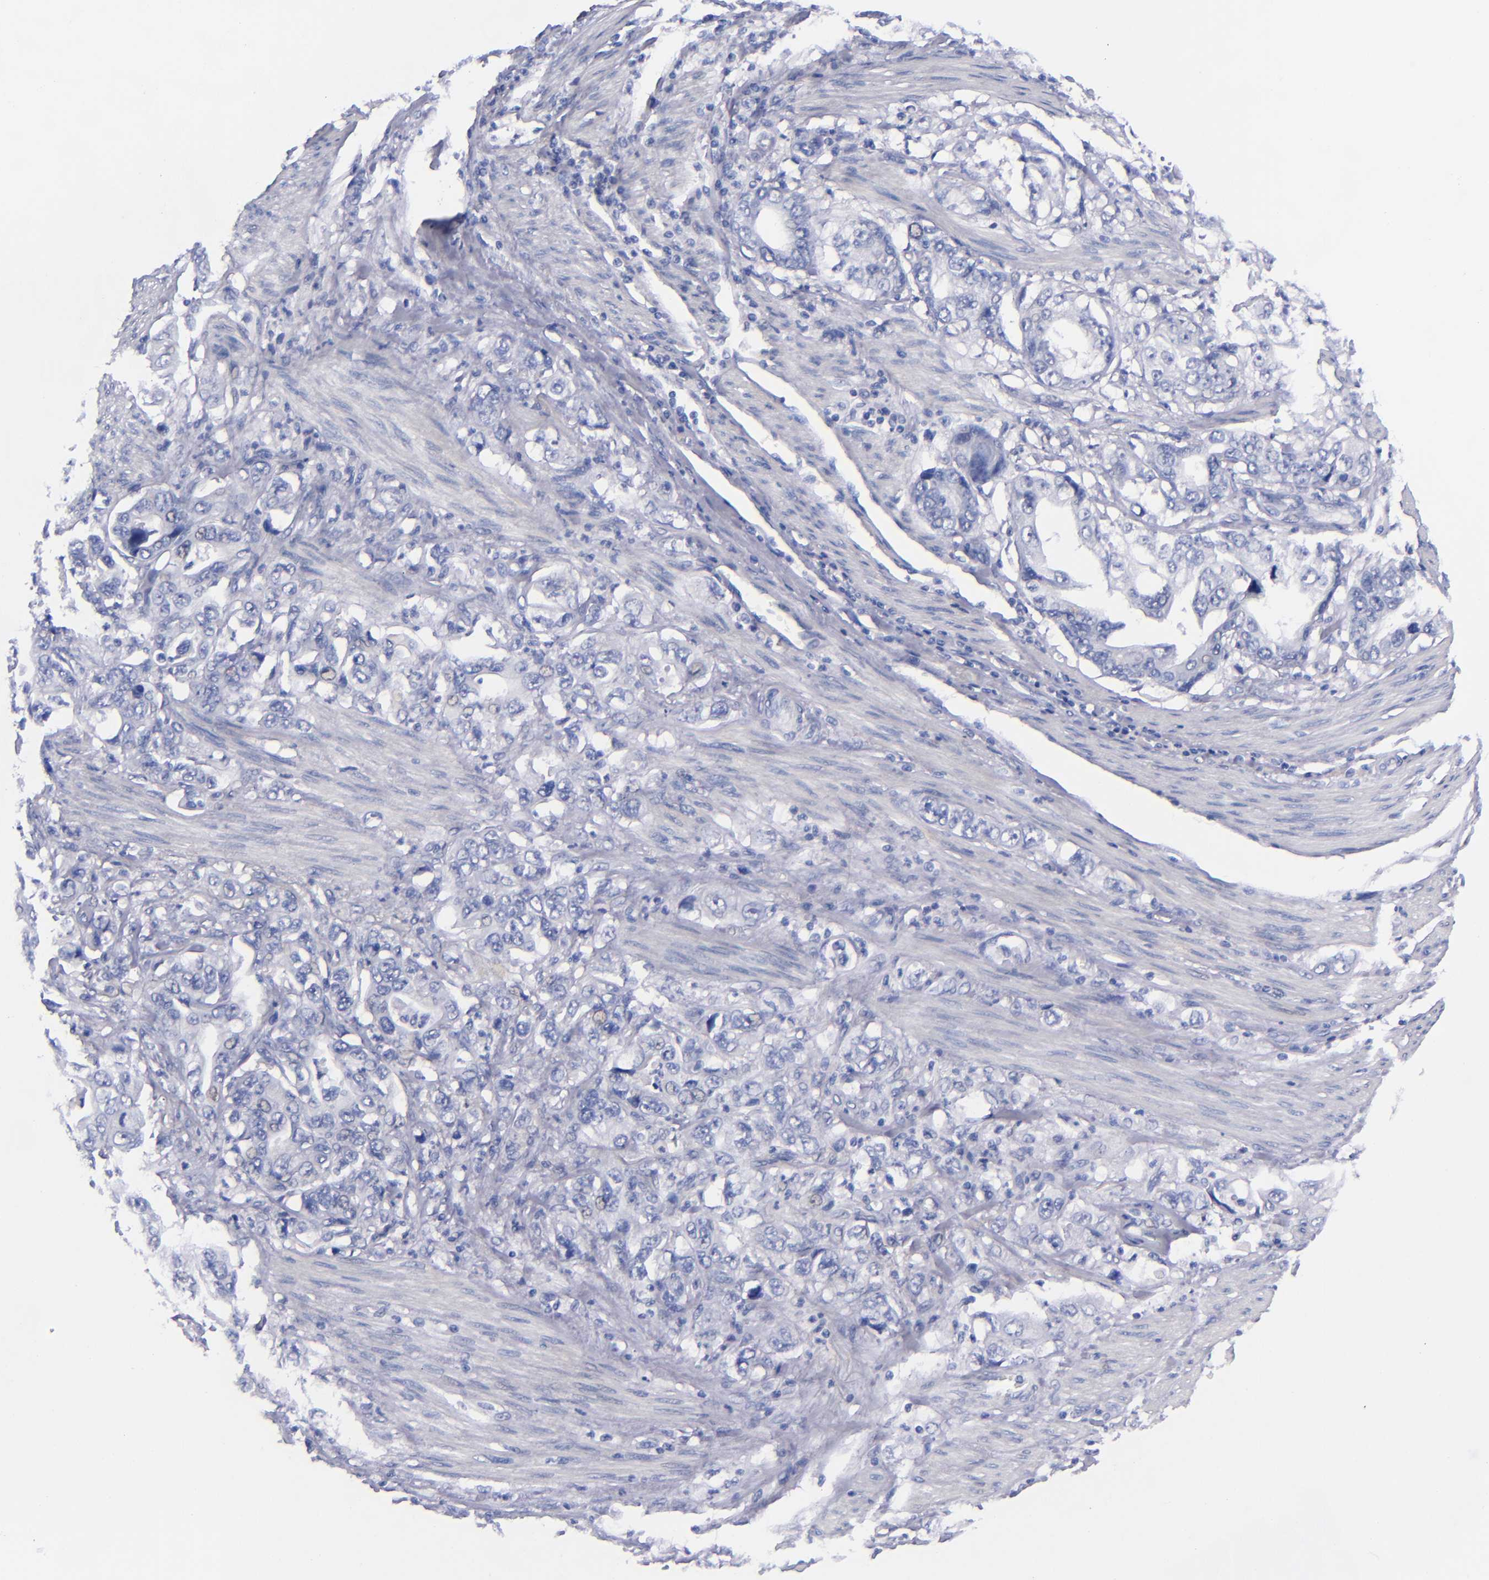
{"staining": {"intensity": "negative", "quantity": "none", "location": "none"}, "tissue": "stomach cancer", "cell_type": "Tumor cells", "image_type": "cancer", "snomed": [{"axis": "morphology", "description": "Adenocarcinoma, NOS"}, {"axis": "topography", "description": "Pancreas"}, {"axis": "topography", "description": "Stomach, upper"}], "caption": "Stomach adenocarcinoma stained for a protein using immunohistochemistry displays no expression tumor cells.", "gene": "MCM7", "patient": {"sex": "male", "age": 77}}